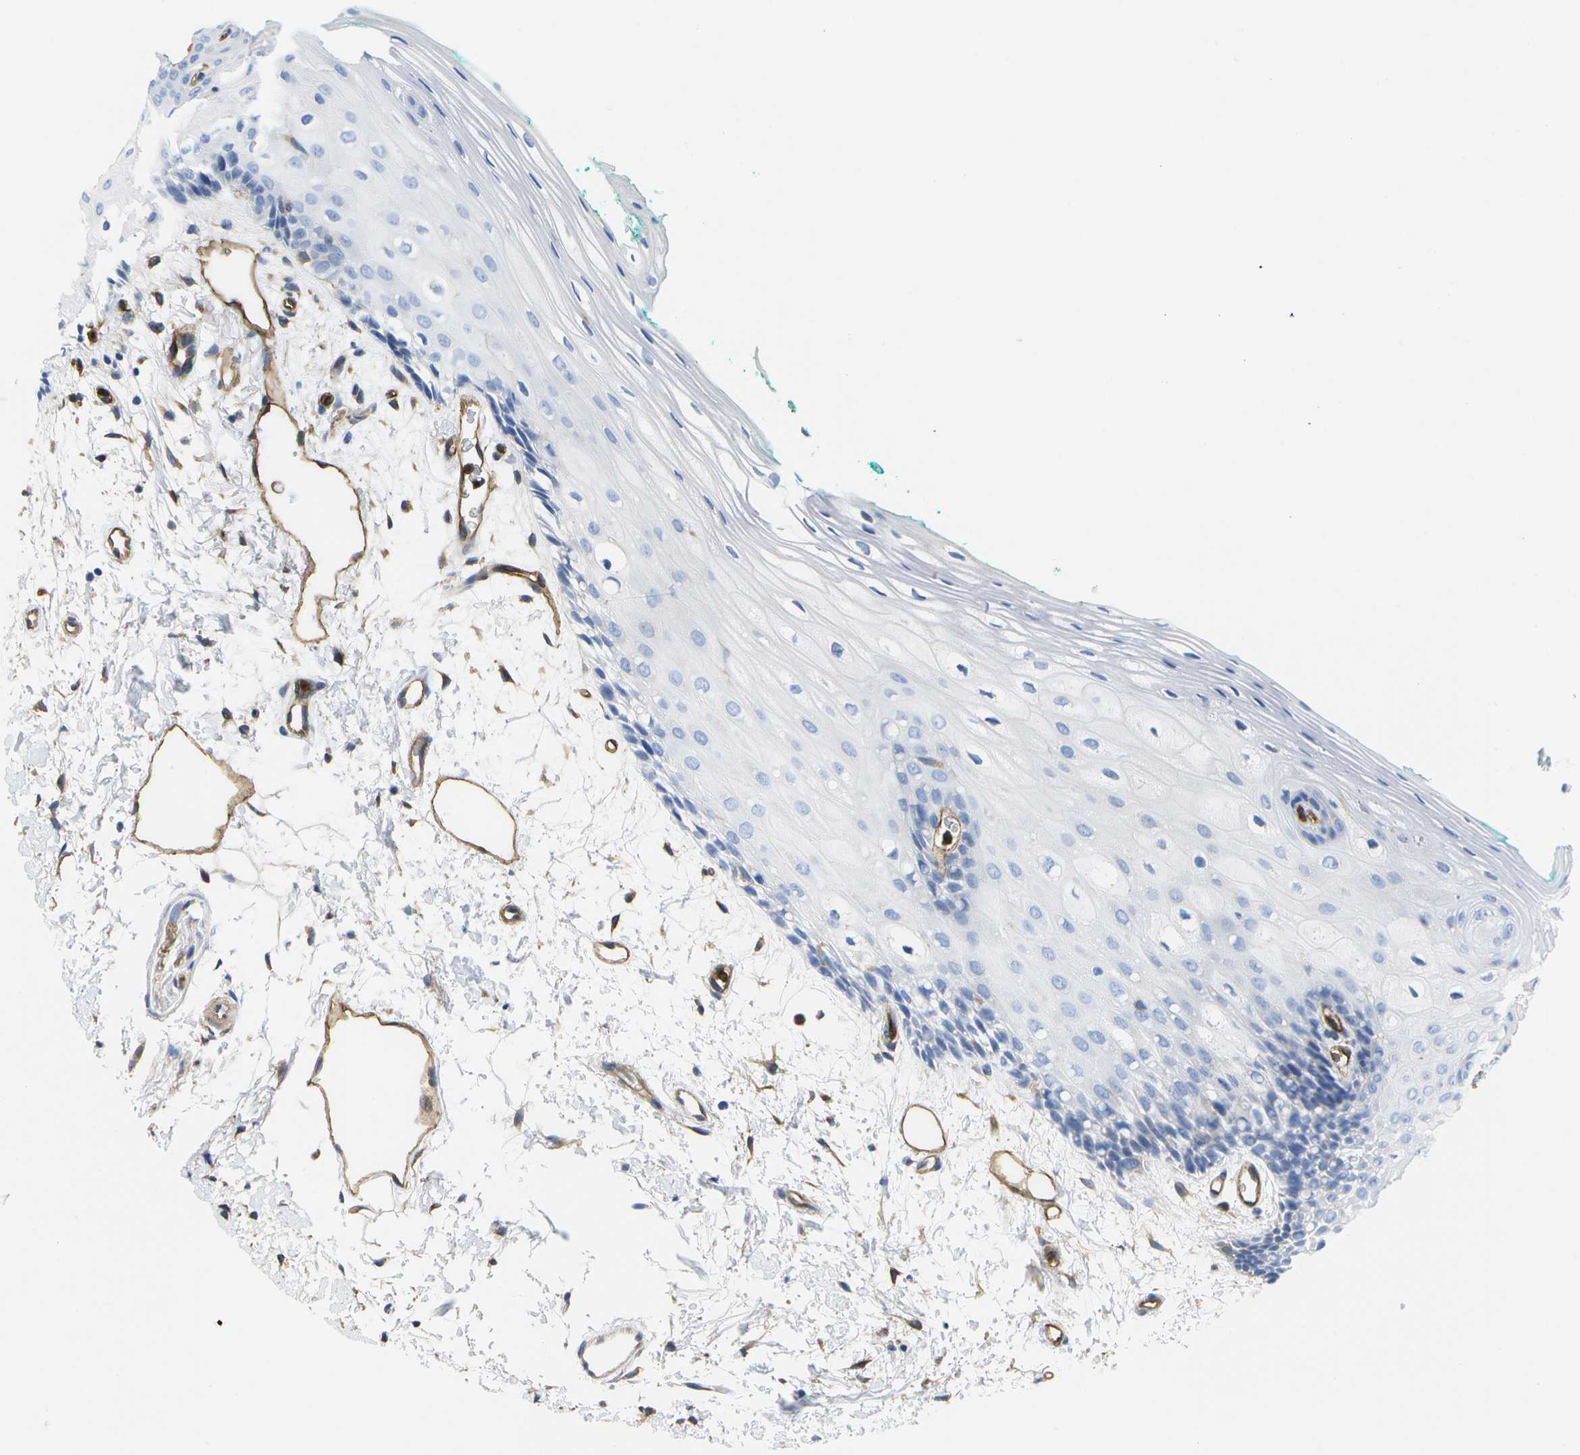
{"staining": {"intensity": "negative", "quantity": "none", "location": "none"}, "tissue": "oral mucosa", "cell_type": "Squamous epithelial cells", "image_type": "normal", "snomed": [{"axis": "morphology", "description": "Normal tissue, NOS"}, {"axis": "topography", "description": "Skeletal muscle"}, {"axis": "topography", "description": "Oral tissue"}, {"axis": "topography", "description": "Peripheral nerve tissue"}], "caption": "This is an IHC histopathology image of normal oral mucosa. There is no staining in squamous epithelial cells.", "gene": "DYSF", "patient": {"sex": "female", "age": 84}}